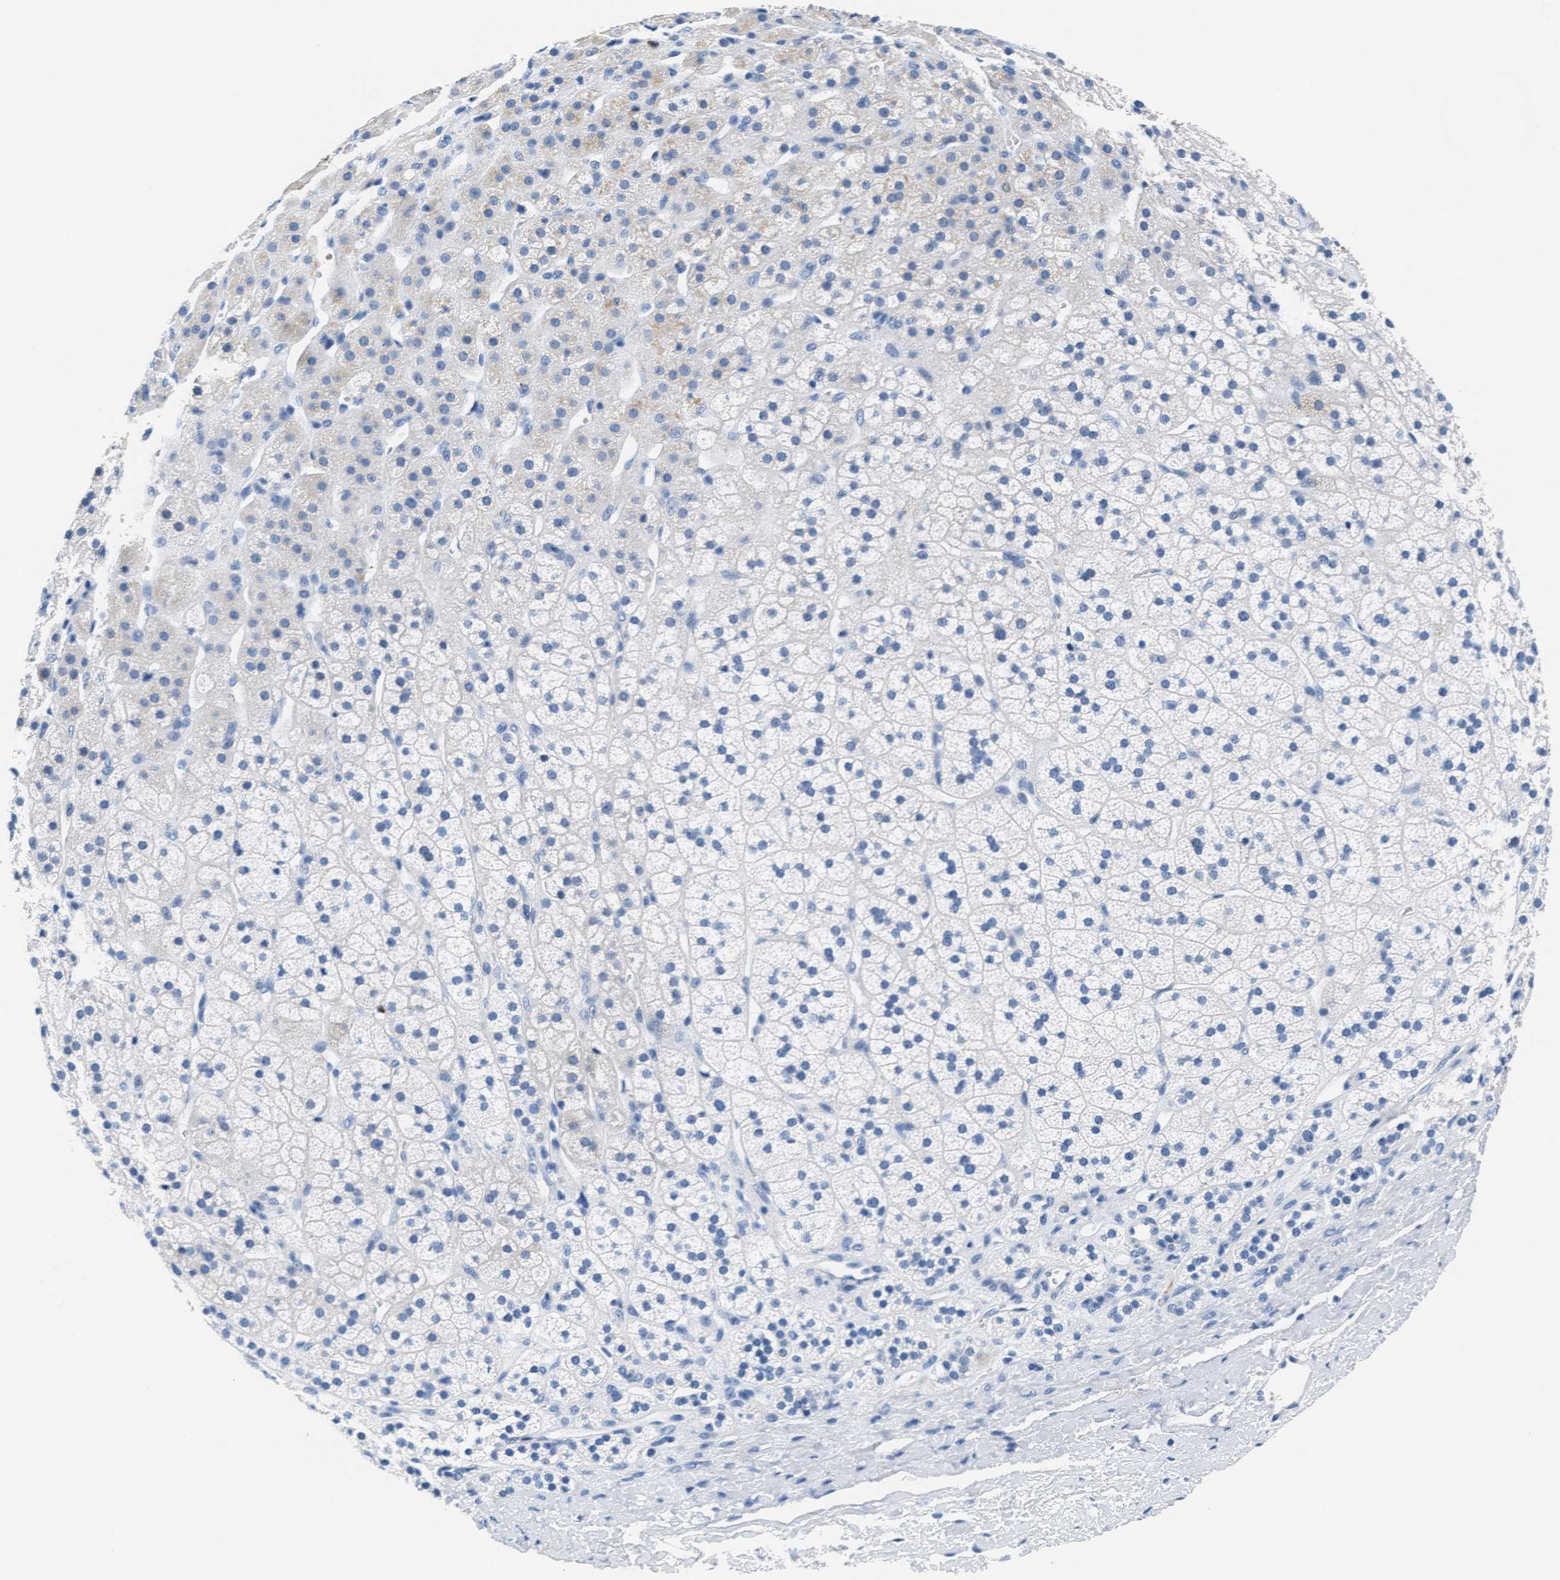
{"staining": {"intensity": "weak", "quantity": "<25%", "location": "cytoplasmic/membranous"}, "tissue": "adrenal gland", "cell_type": "Glandular cells", "image_type": "normal", "snomed": [{"axis": "morphology", "description": "Normal tissue, NOS"}, {"axis": "topography", "description": "Adrenal gland"}], "caption": "There is no significant expression in glandular cells of adrenal gland. (DAB immunohistochemistry (IHC) visualized using brightfield microscopy, high magnification).", "gene": "MMP8", "patient": {"sex": "male", "age": 56}}